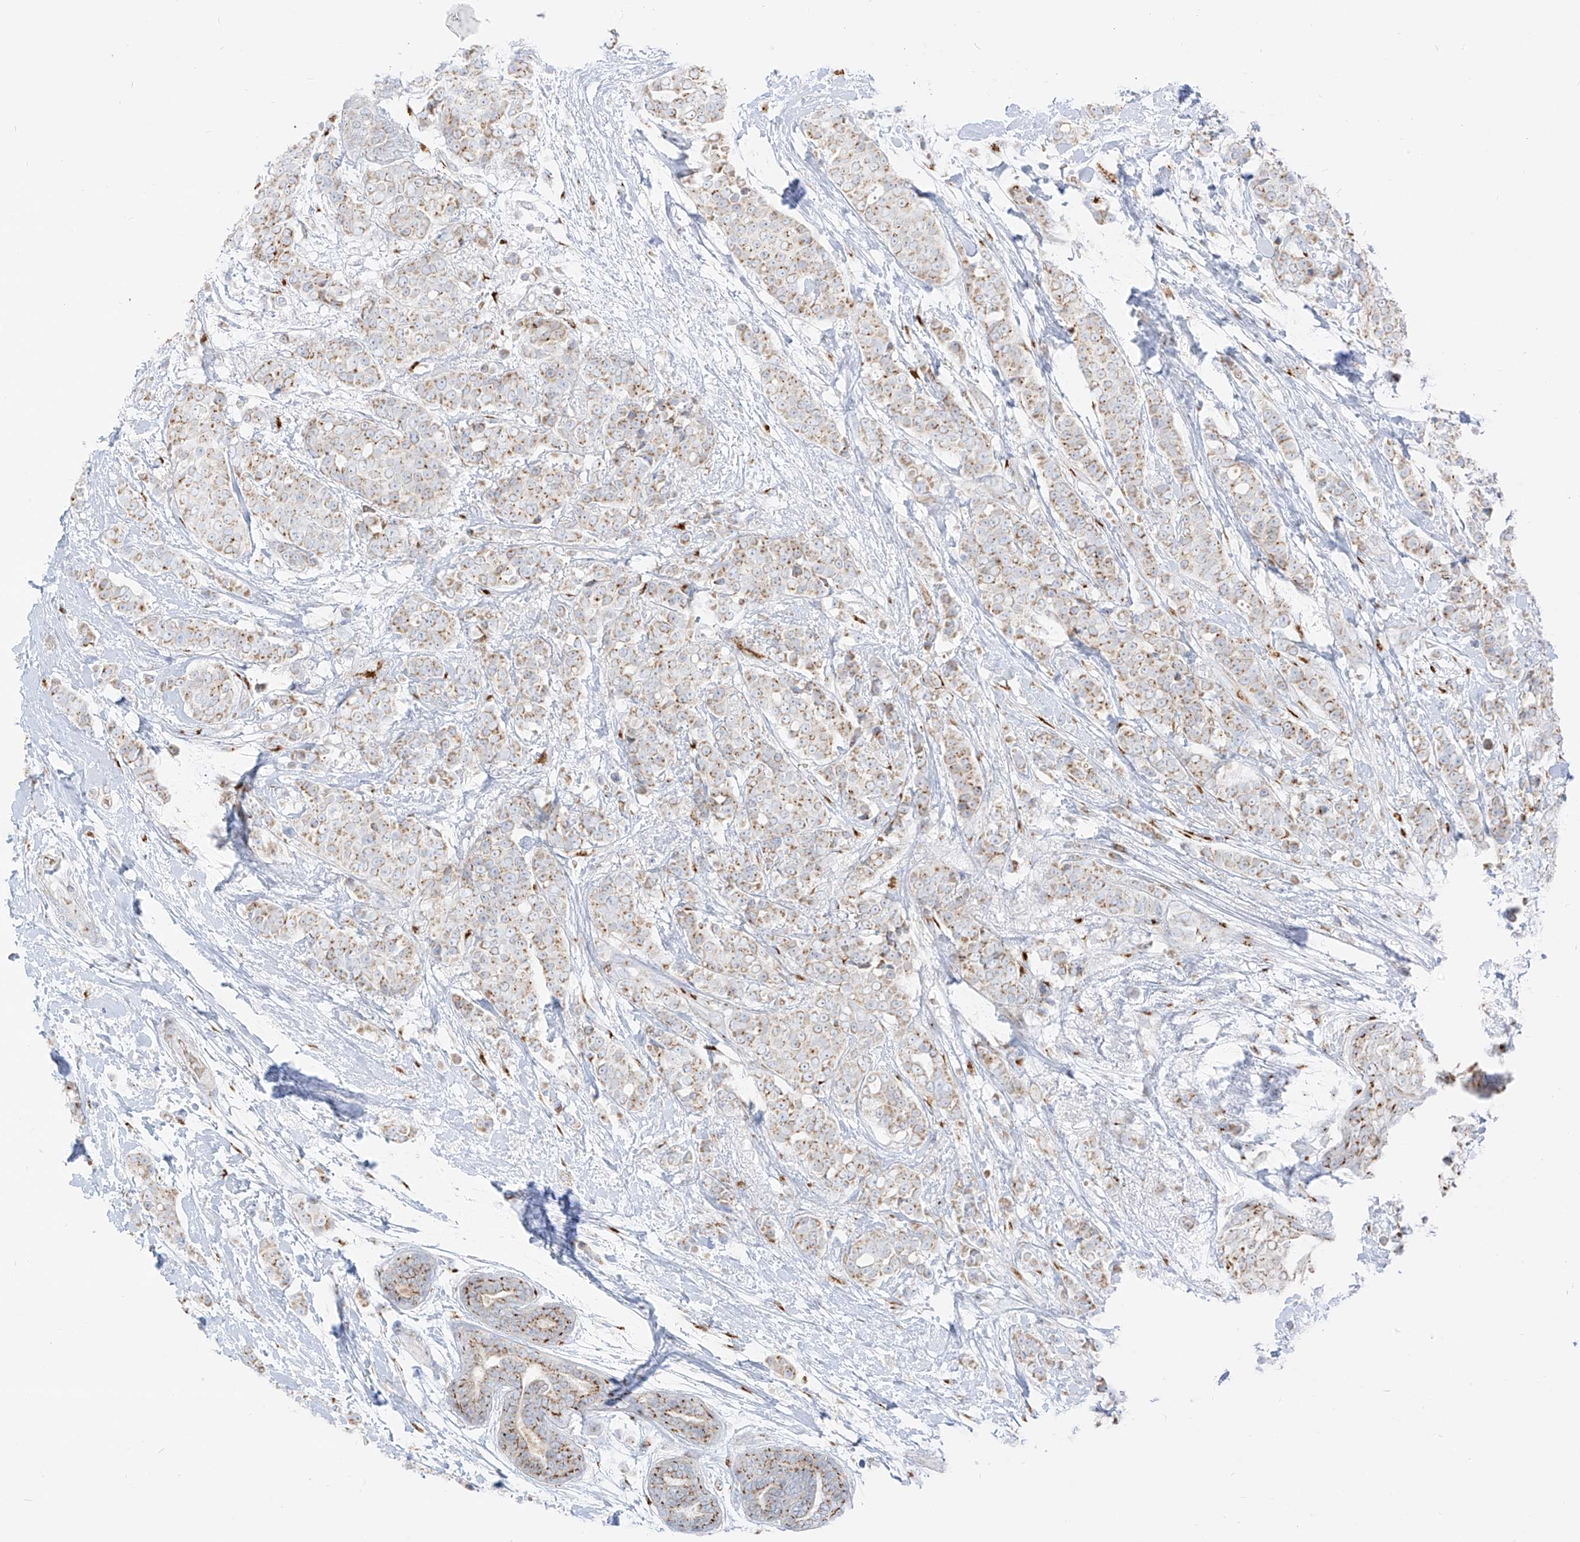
{"staining": {"intensity": "moderate", "quantity": ">75%", "location": "cytoplasmic/membranous"}, "tissue": "breast cancer", "cell_type": "Tumor cells", "image_type": "cancer", "snomed": [{"axis": "morphology", "description": "Lobular carcinoma"}, {"axis": "topography", "description": "Breast"}], "caption": "Tumor cells exhibit moderate cytoplasmic/membranous positivity in approximately >75% of cells in lobular carcinoma (breast).", "gene": "TMEM87B", "patient": {"sex": "female", "age": 51}}